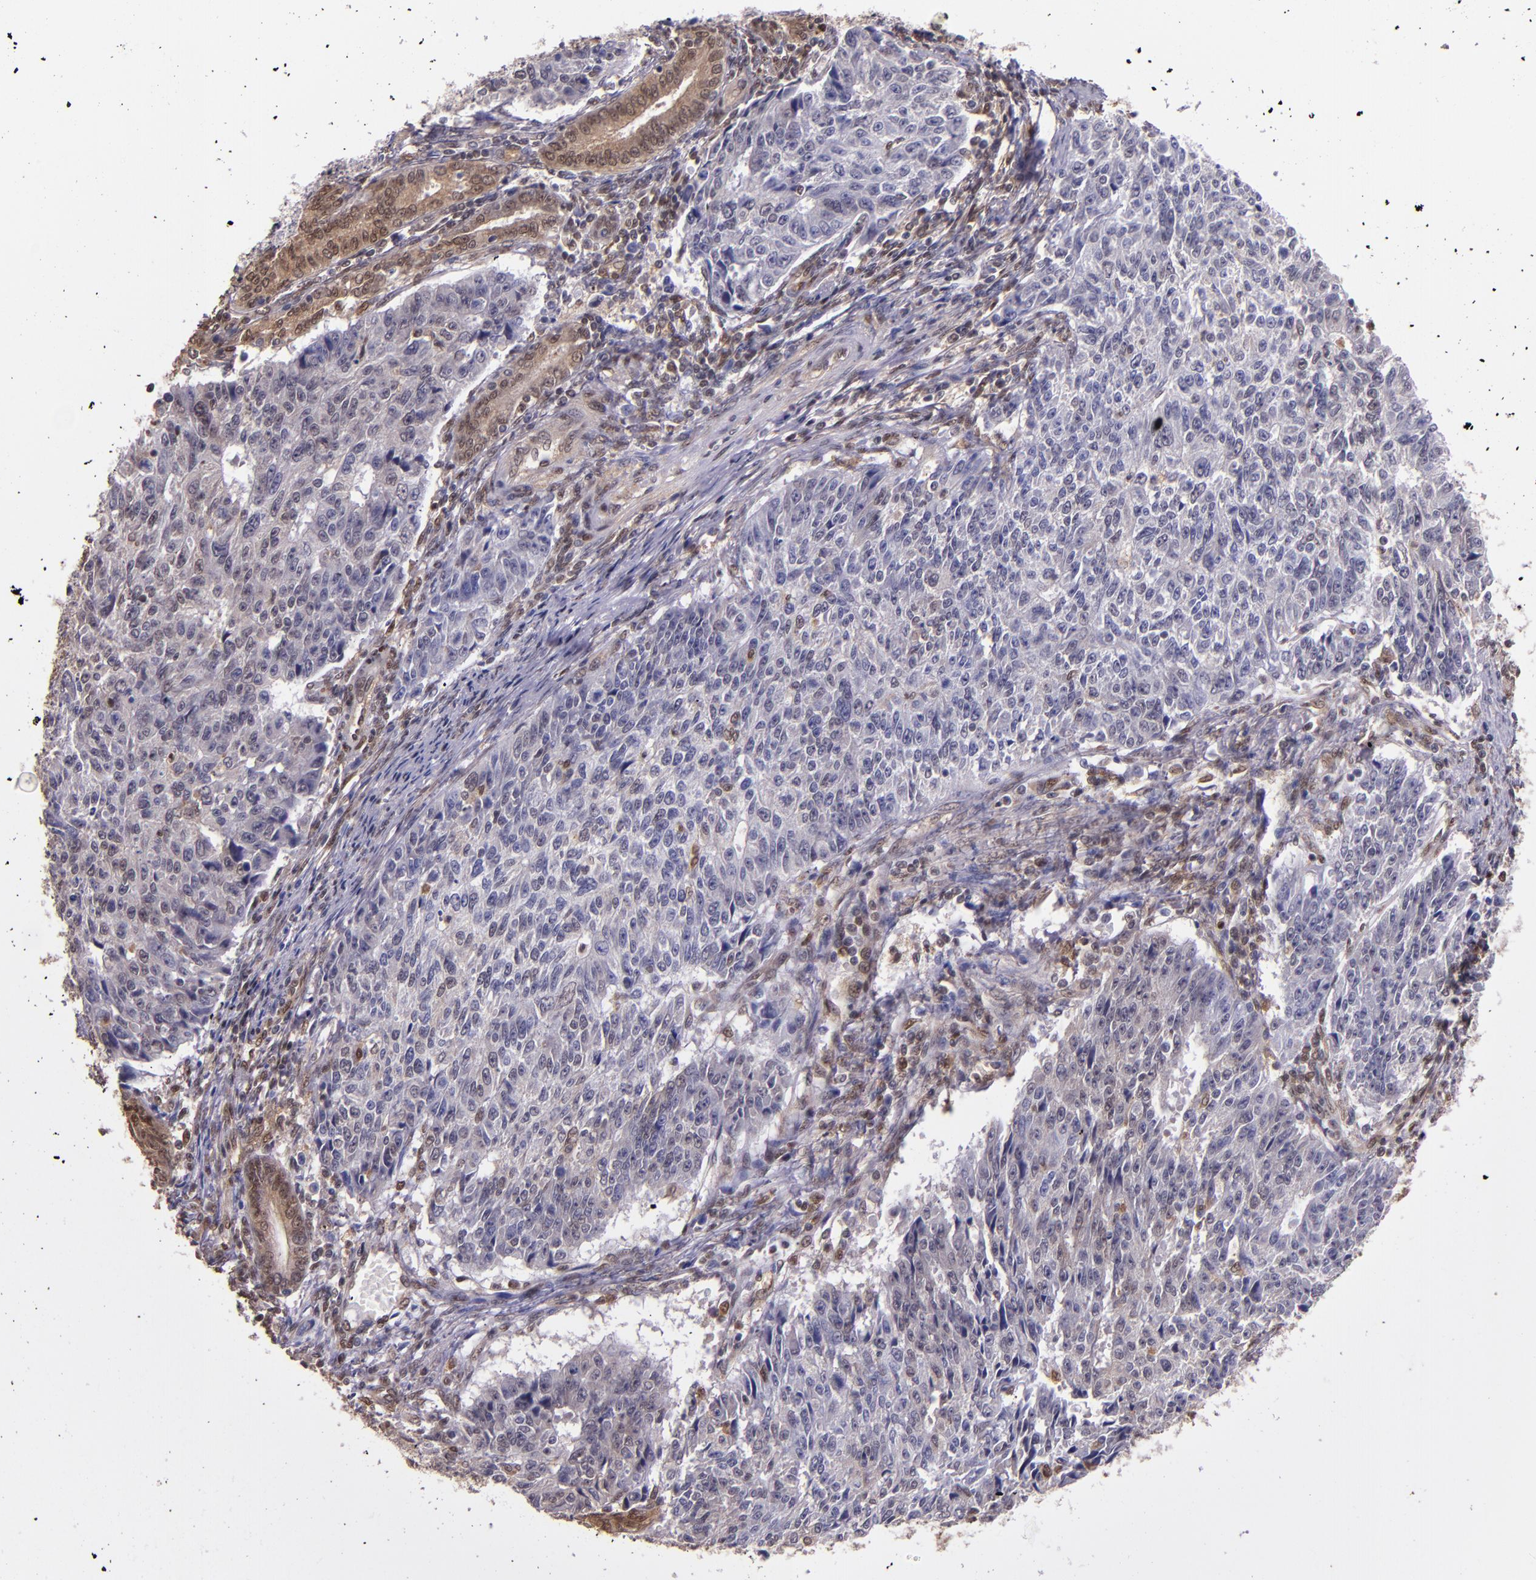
{"staining": {"intensity": "weak", "quantity": ">75%", "location": "cytoplasmic/membranous,nuclear"}, "tissue": "endometrial cancer", "cell_type": "Tumor cells", "image_type": "cancer", "snomed": [{"axis": "morphology", "description": "Adenocarcinoma, NOS"}, {"axis": "topography", "description": "Endometrium"}], "caption": "The histopathology image shows immunohistochemical staining of endometrial cancer (adenocarcinoma). There is weak cytoplasmic/membranous and nuclear staining is appreciated in about >75% of tumor cells.", "gene": "STAT6", "patient": {"sex": "female", "age": 42}}